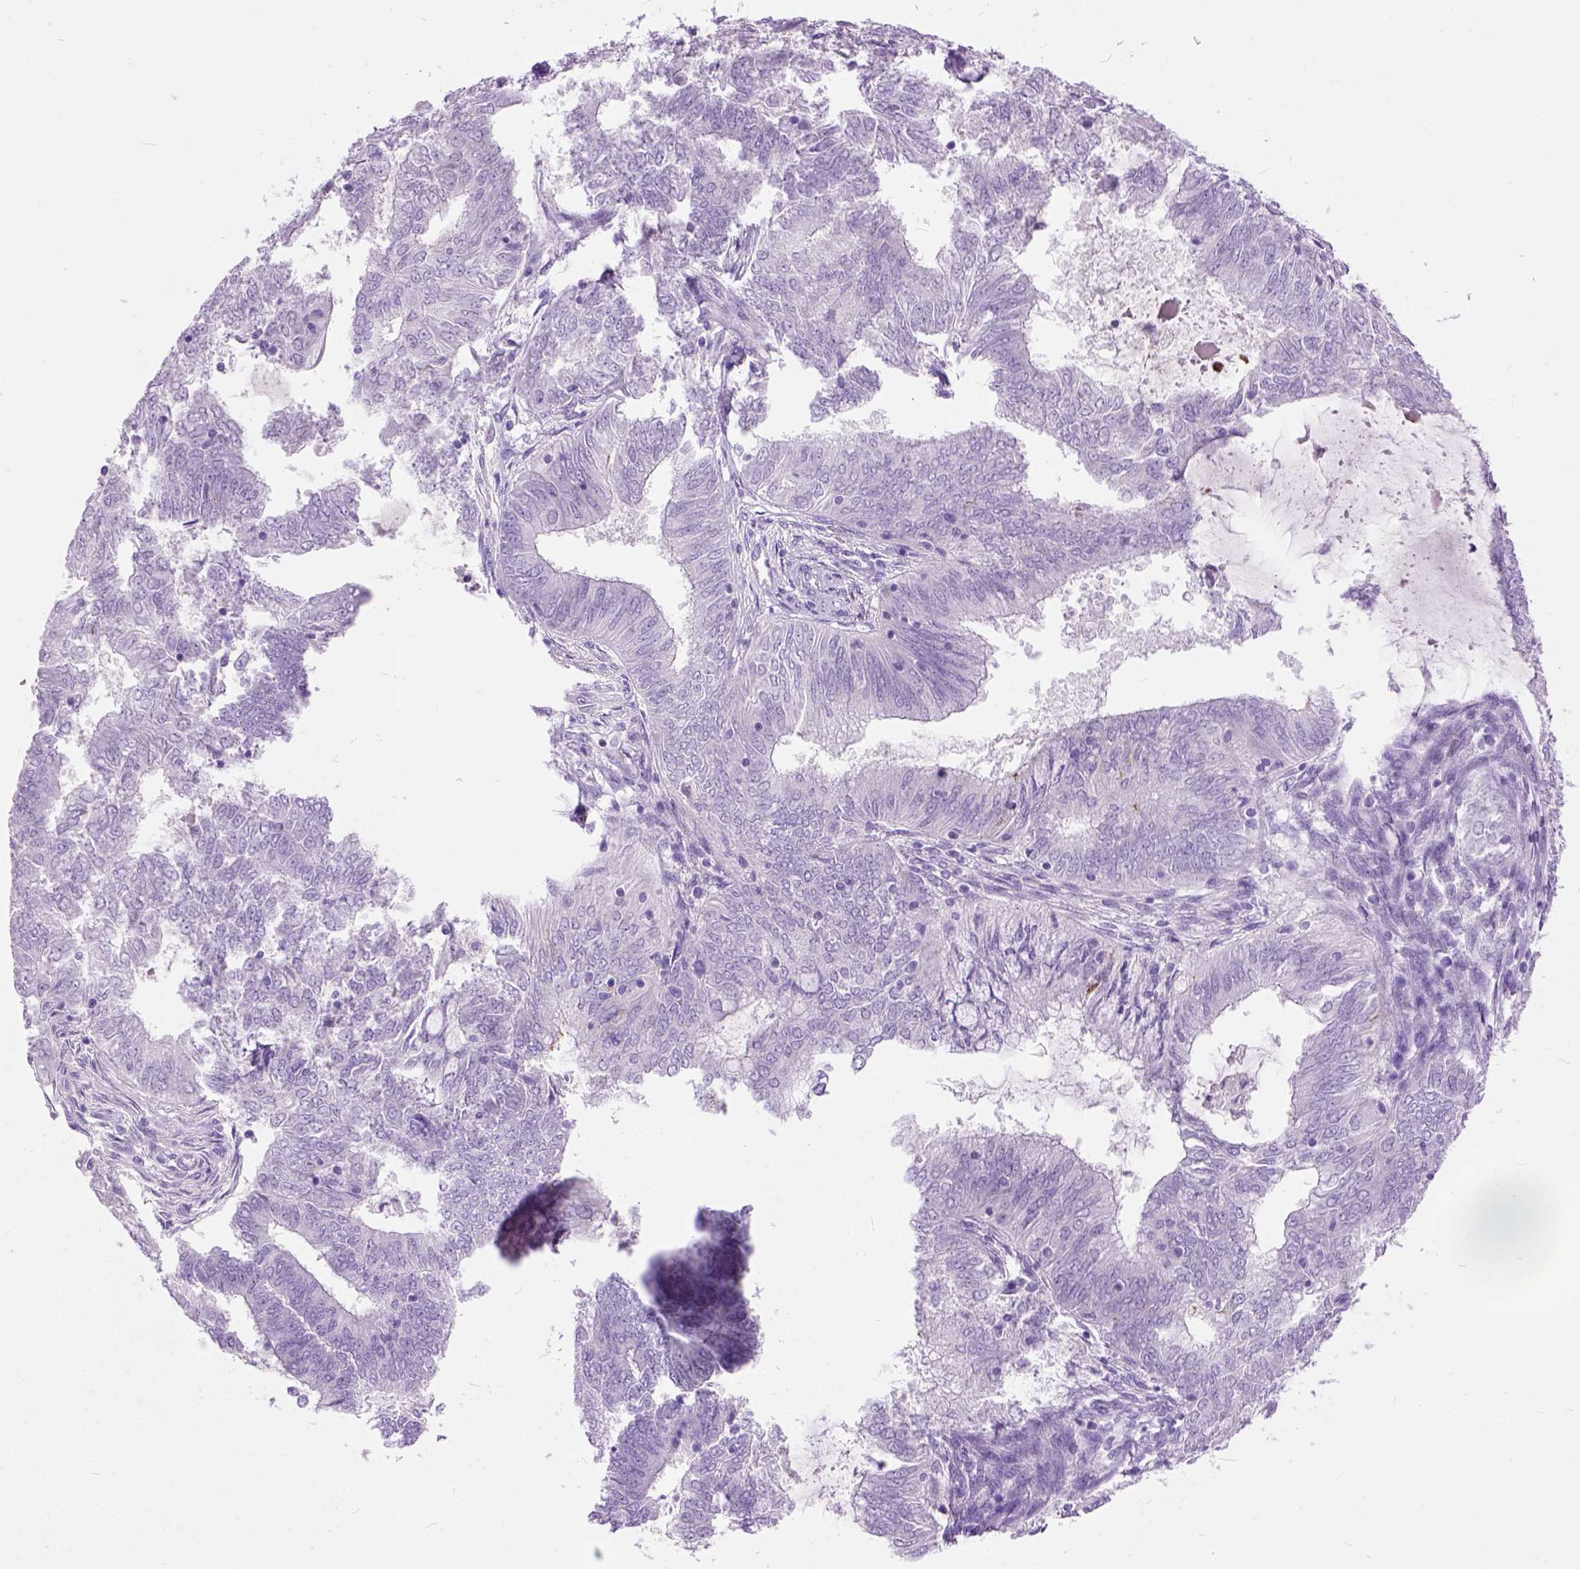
{"staining": {"intensity": "negative", "quantity": "none", "location": "none"}, "tissue": "endometrial cancer", "cell_type": "Tumor cells", "image_type": "cancer", "snomed": [{"axis": "morphology", "description": "Adenocarcinoma, NOS"}, {"axis": "topography", "description": "Endometrium"}], "caption": "Human endometrial cancer (adenocarcinoma) stained for a protein using immunohistochemistry (IHC) exhibits no positivity in tumor cells.", "gene": "MAPT", "patient": {"sex": "female", "age": 62}}